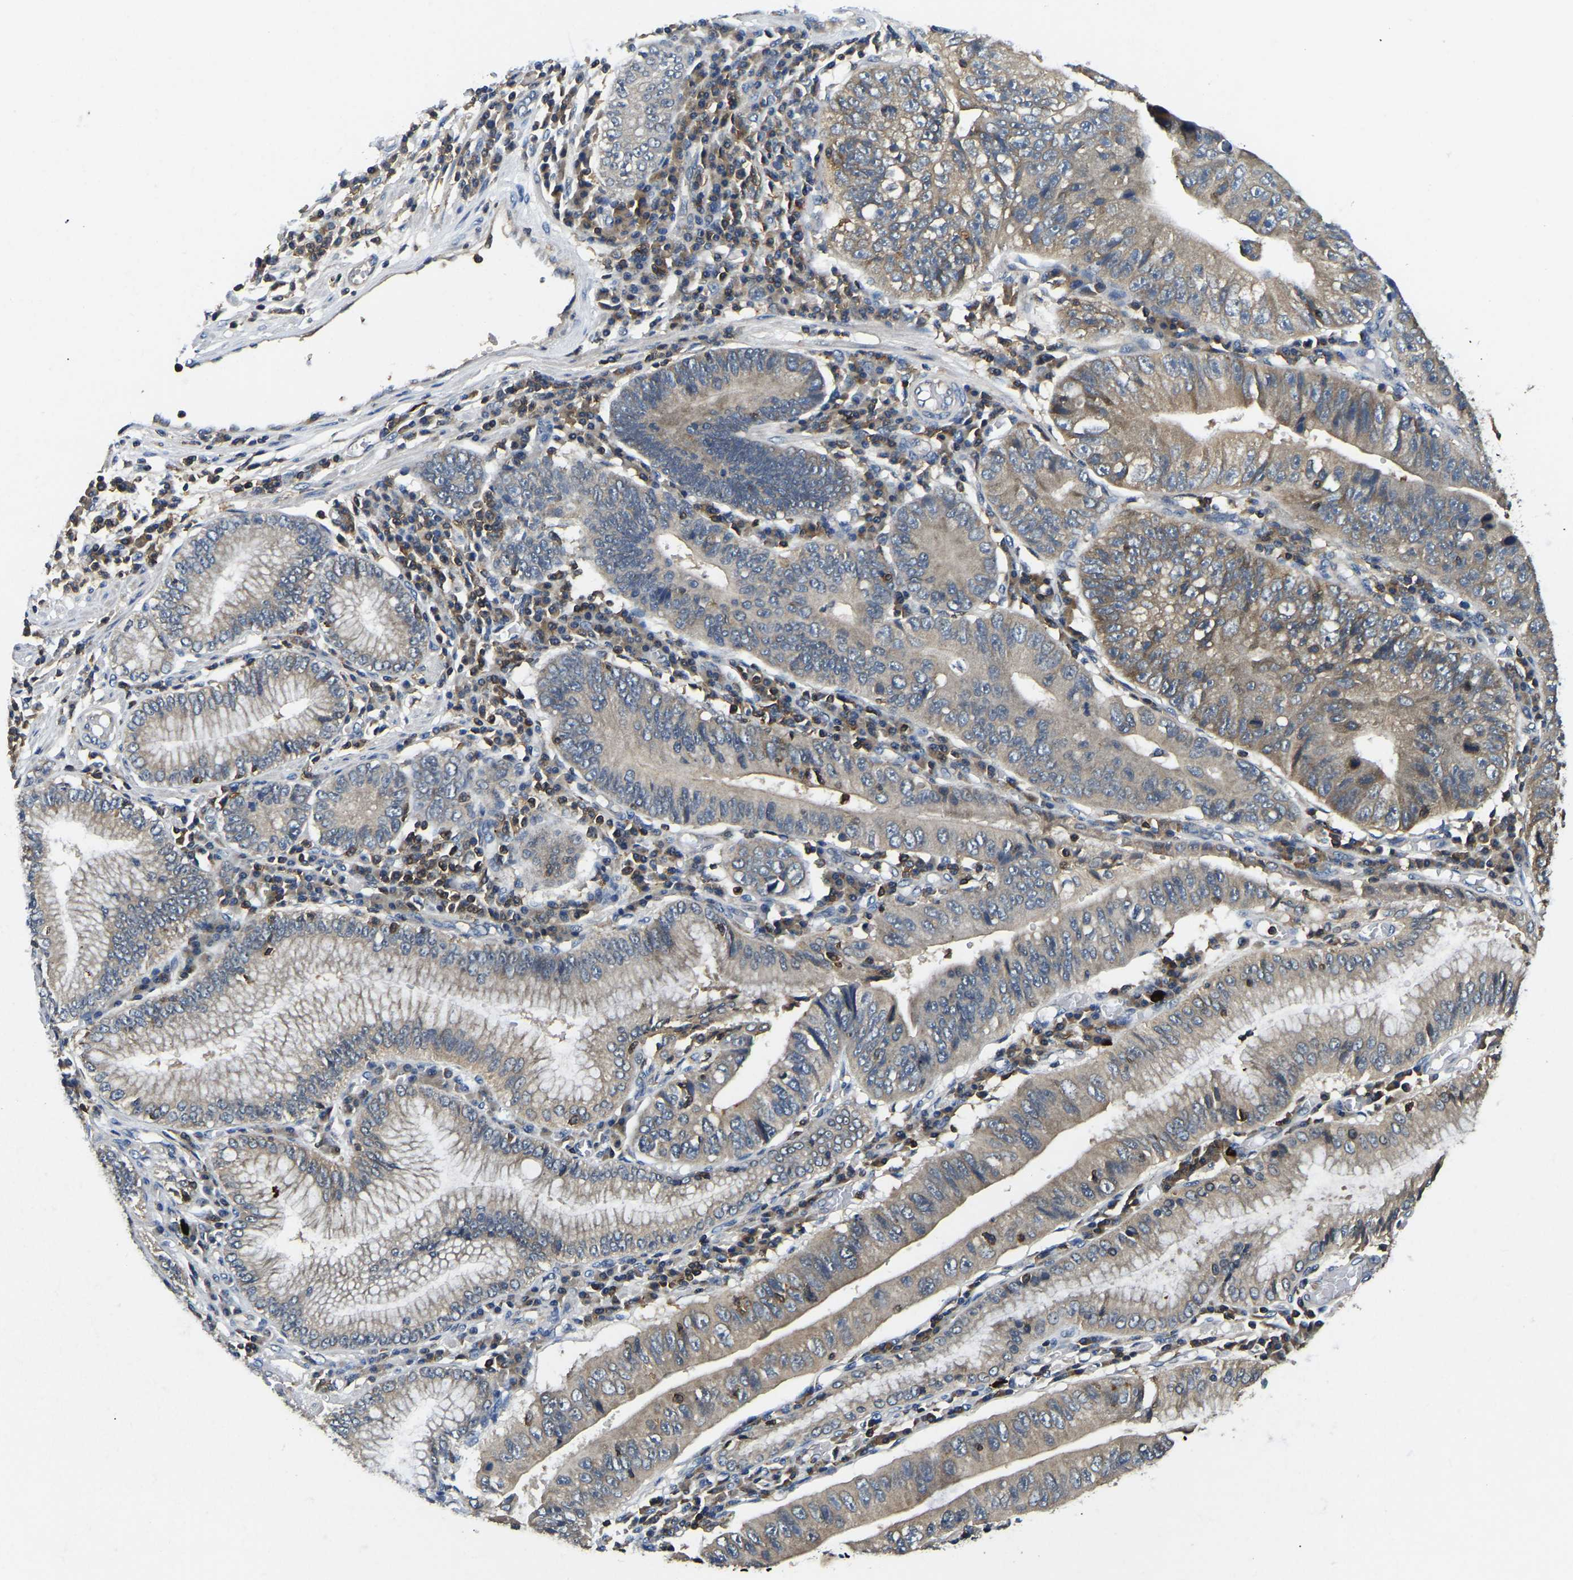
{"staining": {"intensity": "weak", "quantity": "<25%", "location": "cytoplasmic/membranous"}, "tissue": "stomach cancer", "cell_type": "Tumor cells", "image_type": "cancer", "snomed": [{"axis": "morphology", "description": "Adenocarcinoma, NOS"}, {"axis": "topography", "description": "Stomach"}], "caption": "Tumor cells show no significant staining in stomach adenocarcinoma.", "gene": "SMPD2", "patient": {"sex": "male", "age": 59}}